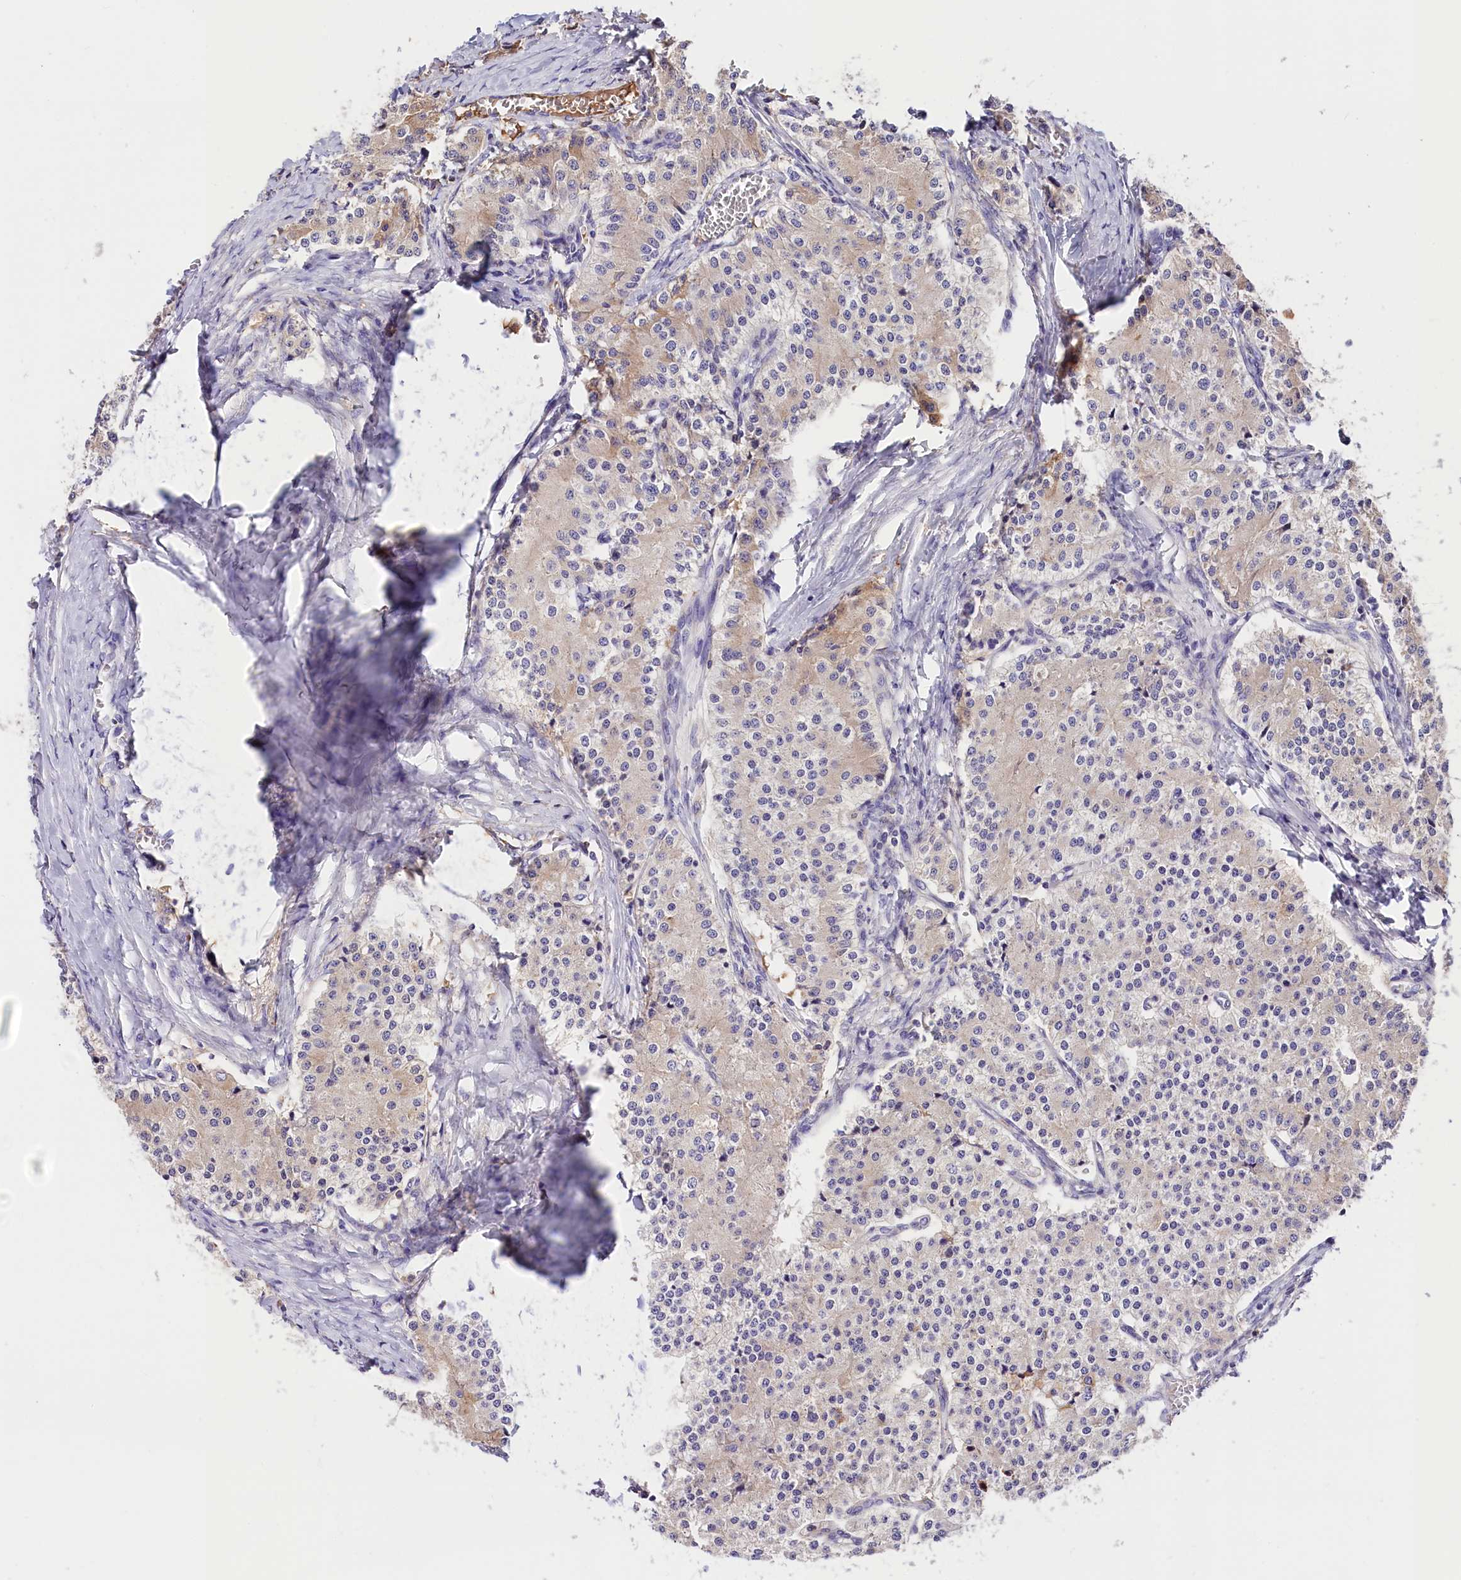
{"staining": {"intensity": "moderate", "quantity": "<25%", "location": "cytoplasmic/membranous"}, "tissue": "carcinoid", "cell_type": "Tumor cells", "image_type": "cancer", "snomed": [{"axis": "morphology", "description": "Carcinoid, malignant, NOS"}, {"axis": "topography", "description": "Colon"}], "caption": "Protein staining displays moderate cytoplasmic/membranous staining in approximately <25% of tumor cells in carcinoid (malignant). (brown staining indicates protein expression, while blue staining denotes nuclei).", "gene": "ARMC6", "patient": {"sex": "female", "age": 52}}